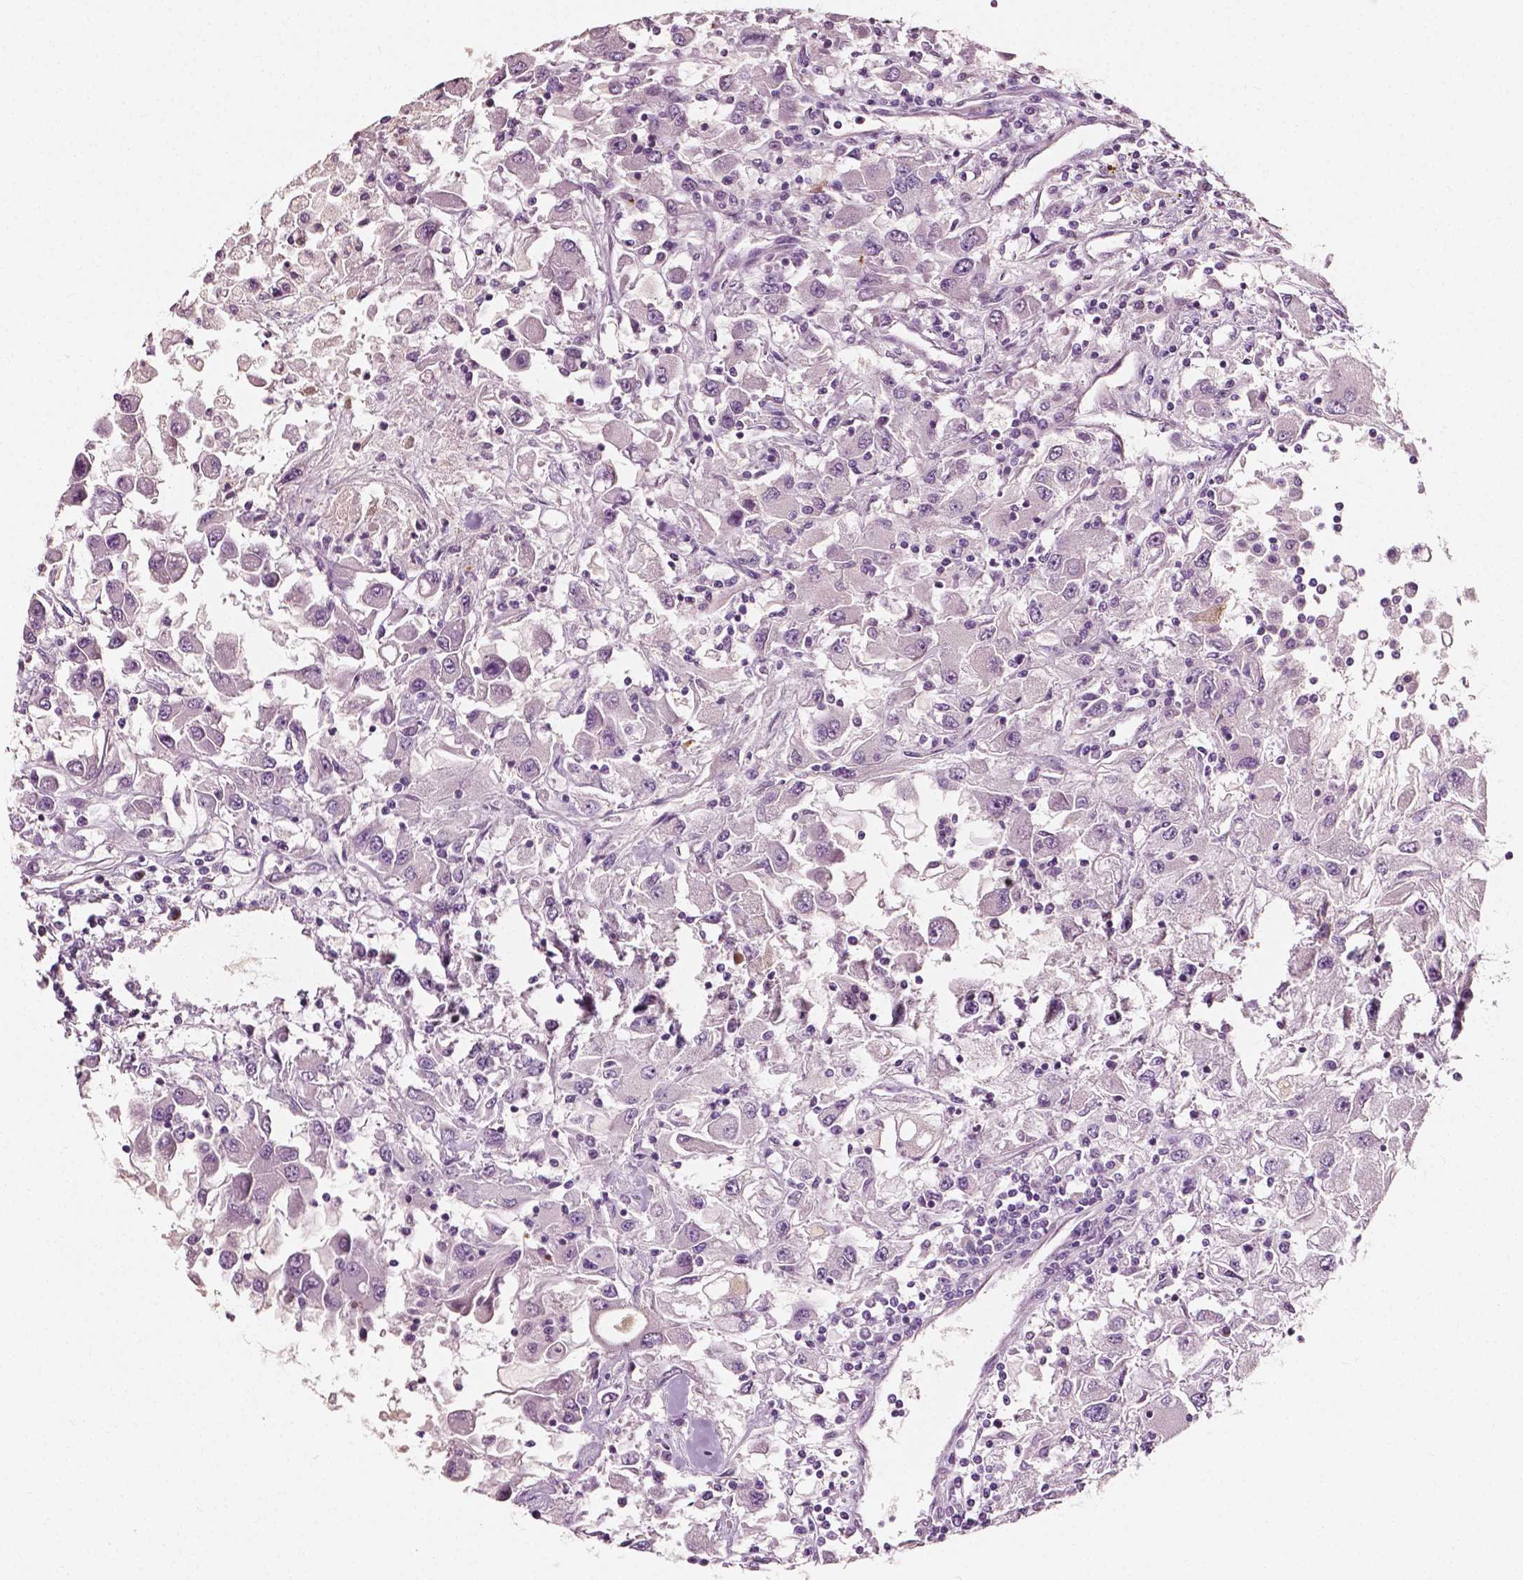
{"staining": {"intensity": "negative", "quantity": "none", "location": "none"}, "tissue": "renal cancer", "cell_type": "Tumor cells", "image_type": "cancer", "snomed": [{"axis": "morphology", "description": "Adenocarcinoma, NOS"}, {"axis": "topography", "description": "Kidney"}], "caption": "A histopathology image of adenocarcinoma (renal) stained for a protein demonstrates no brown staining in tumor cells.", "gene": "APOA4", "patient": {"sex": "female", "age": 67}}